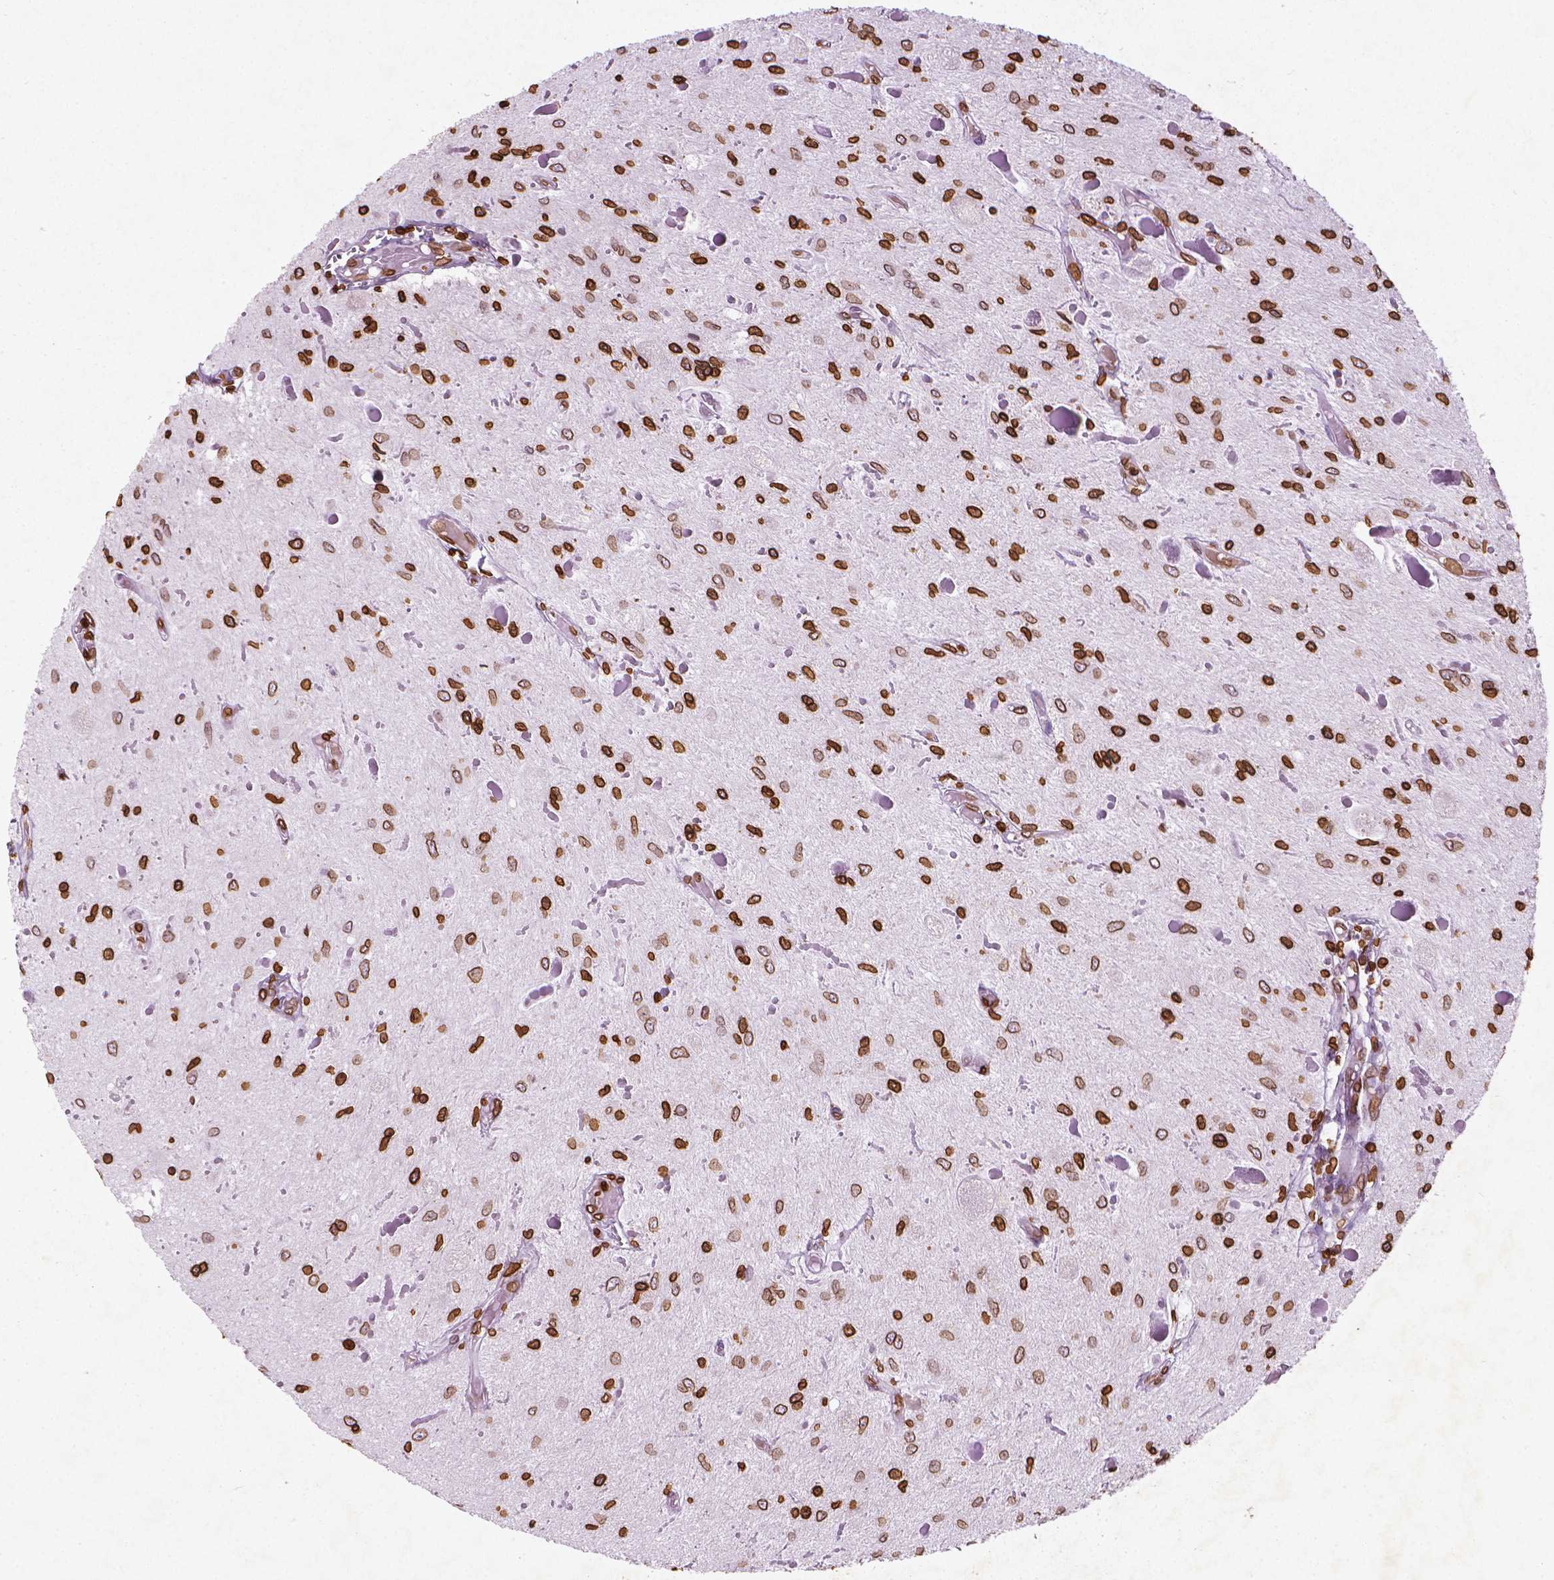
{"staining": {"intensity": "strong", "quantity": ">75%", "location": "cytoplasmic/membranous,nuclear"}, "tissue": "glioma", "cell_type": "Tumor cells", "image_type": "cancer", "snomed": [{"axis": "morphology", "description": "Glioma, malignant, Low grade"}, {"axis": "topography", "description": "Cerebellum"}], "caption": "Immunohistochemistry (IHC) of glioma shows high levels of strong cytoplasmic/membranous and nuclear positivity in about >75% of tumor cells. (IHC, brightfield microscopy, high magnification).", "gene": "LMNB1", "patient": {"sex": "female", "age": 14}}